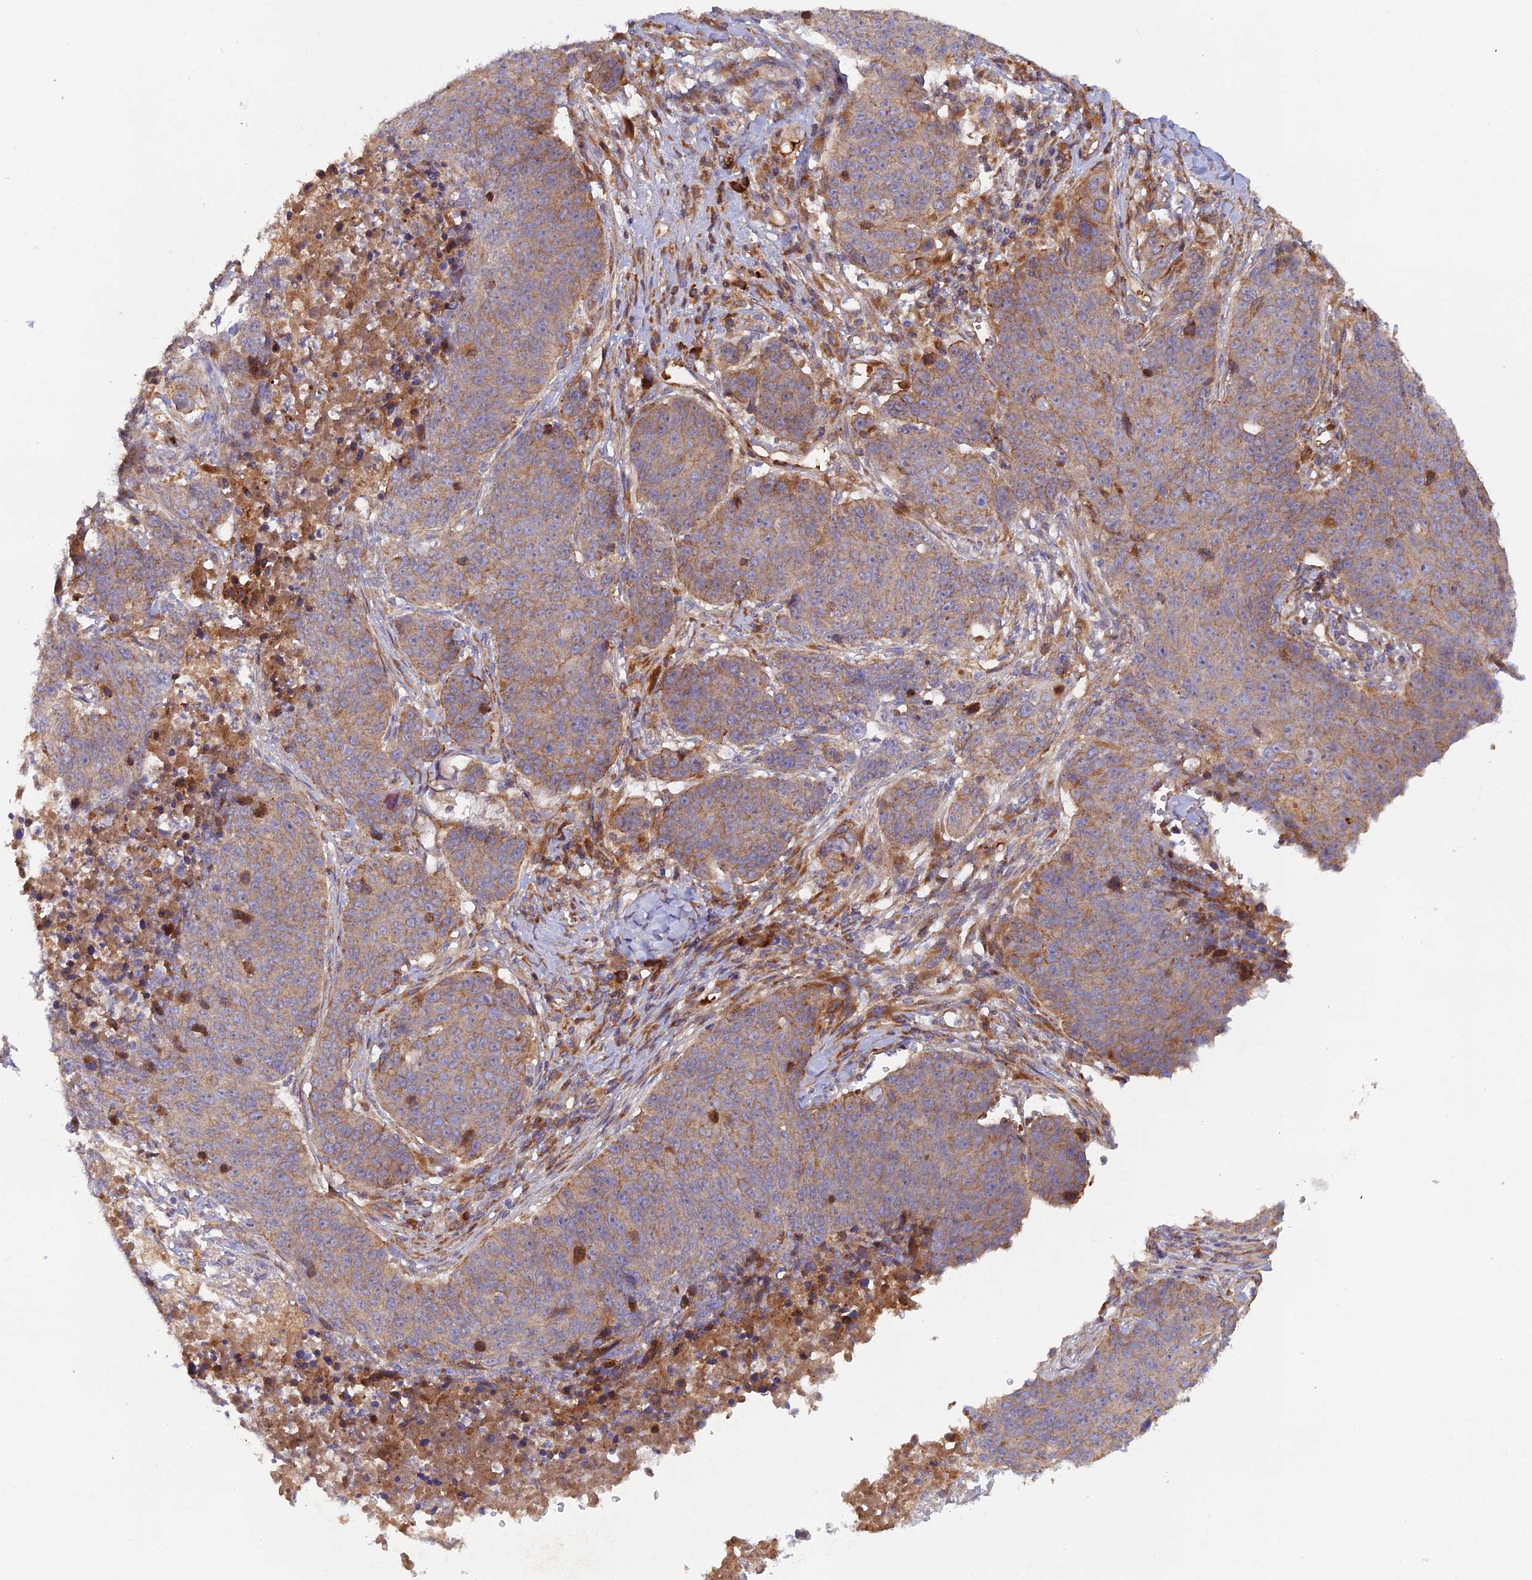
{"staining": {"intensity": "moderate", "quantity": "25%-75%", "location": "cytoplasmic/membranous"}, "tissue": "lung cancer", "cell_type": "Tumor cells", "image_type": "cancer", "snomed": [{"axis": "morphology", "description": "Normal tissue, NOS"}, {"axis": "morphology", "description": "Squamous cell carcinoma, NOS"}, {"axis": "topography", "description": "Lymph node"}, {"axis": "topography", "description": "Lung"}], "caption": "Immunohistochemical staining of lung cancer (squamous cell carcinoma) exhibits moderate cytoplasmic/membranous protein positivity in approximately 25%-75% of tumor cells.", "gene": "GMCL1", "patient": {"sex": "male", "age": 66}}